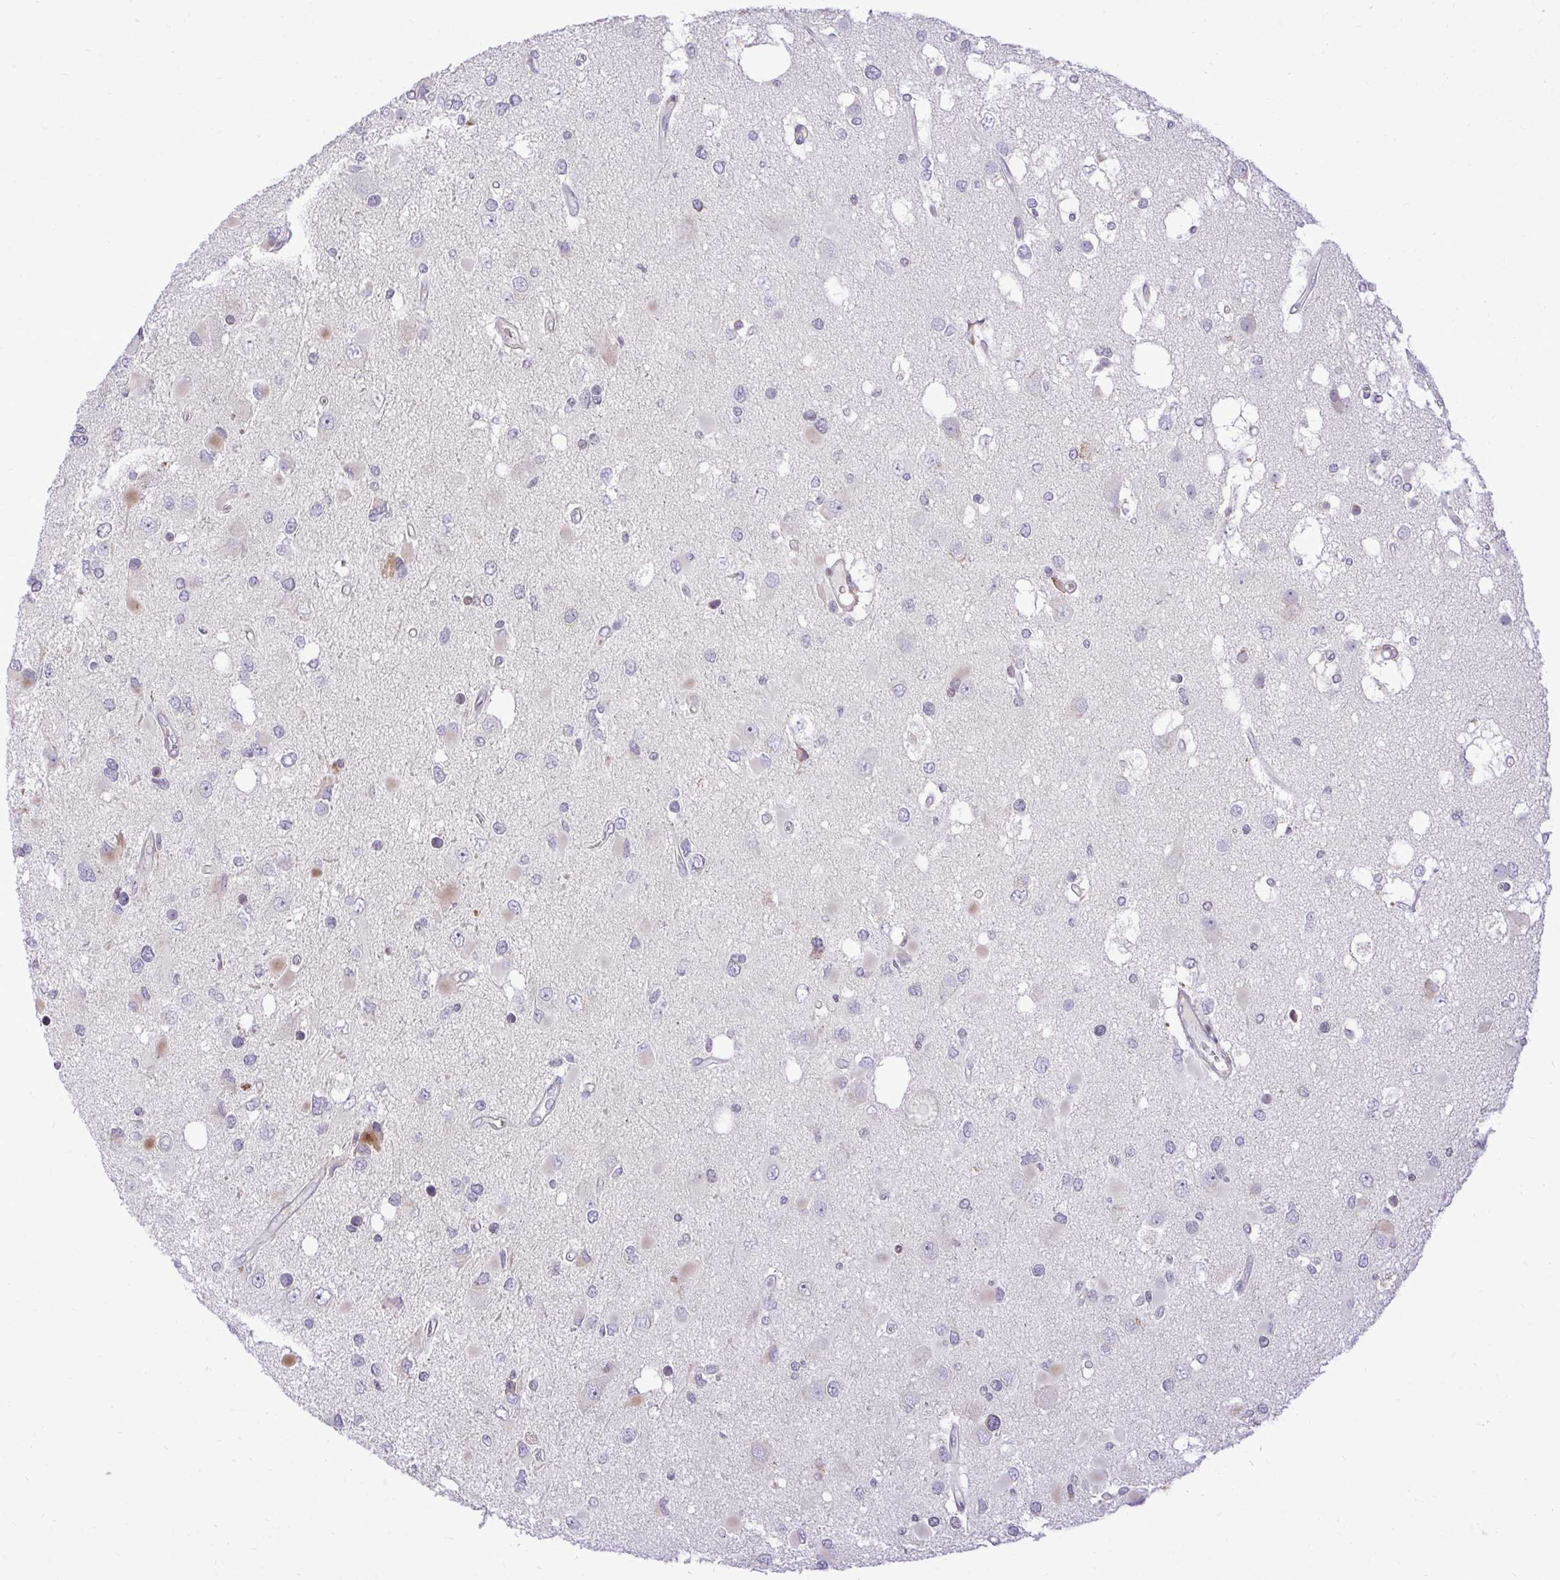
{"staining": {"intensity": "negative", "quantity": "none", "location": "none"}, "tissue": "glioma", "cell_type": "Tumor cells", "image_type": "cancer", "snomed": [{"axis": "morphology", "description": "Glioma, malignant, High grade"}, {"axis": "topography", "description": "Brain"}], "caption": "Tumor cells are negative for protein expression in human high-grade glioma (malignant). (Brightfield microscopy of DAB immunohistochemistry at high magnification).", "gene": "METTL9", "patient": {"sex": "male", "age": 53}}